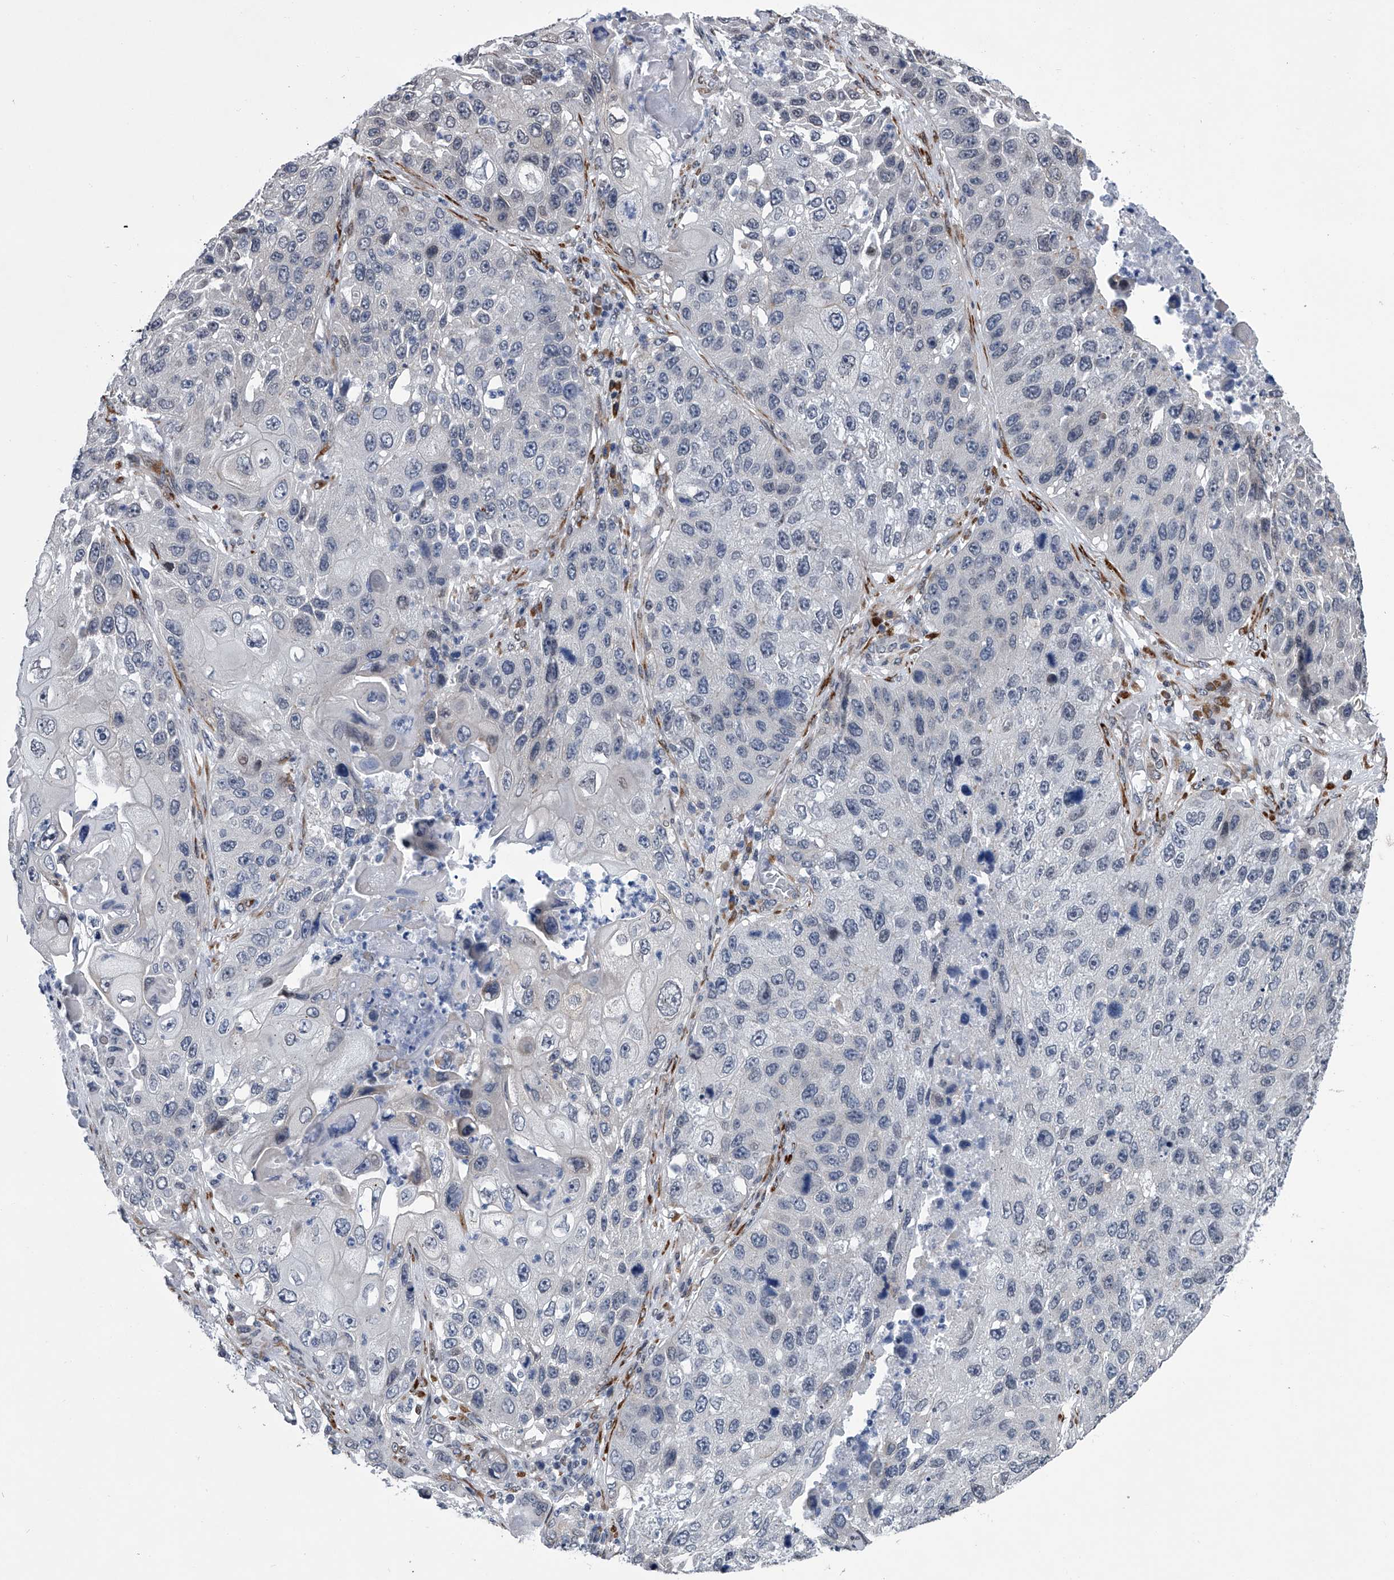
{"staining": {"intensity": "negative", "quantity": "none", "location": "none"}, "tissue": "lung cancer", "cell_type": "Tumor cells", "image_type": "cancer", "snomed": [{"axis": "morphology", "description": "Squamous cell carcinoma, NOS"}, {"axis": "topography", "description": "Lung"}], "caption": "Immunohistochemical staining of lung squamous cell carcinoma exhibits no significant positivity in tumor cells.", "gene": "PPP2R5D", "patient": {"sex": "male", "age": 61}}